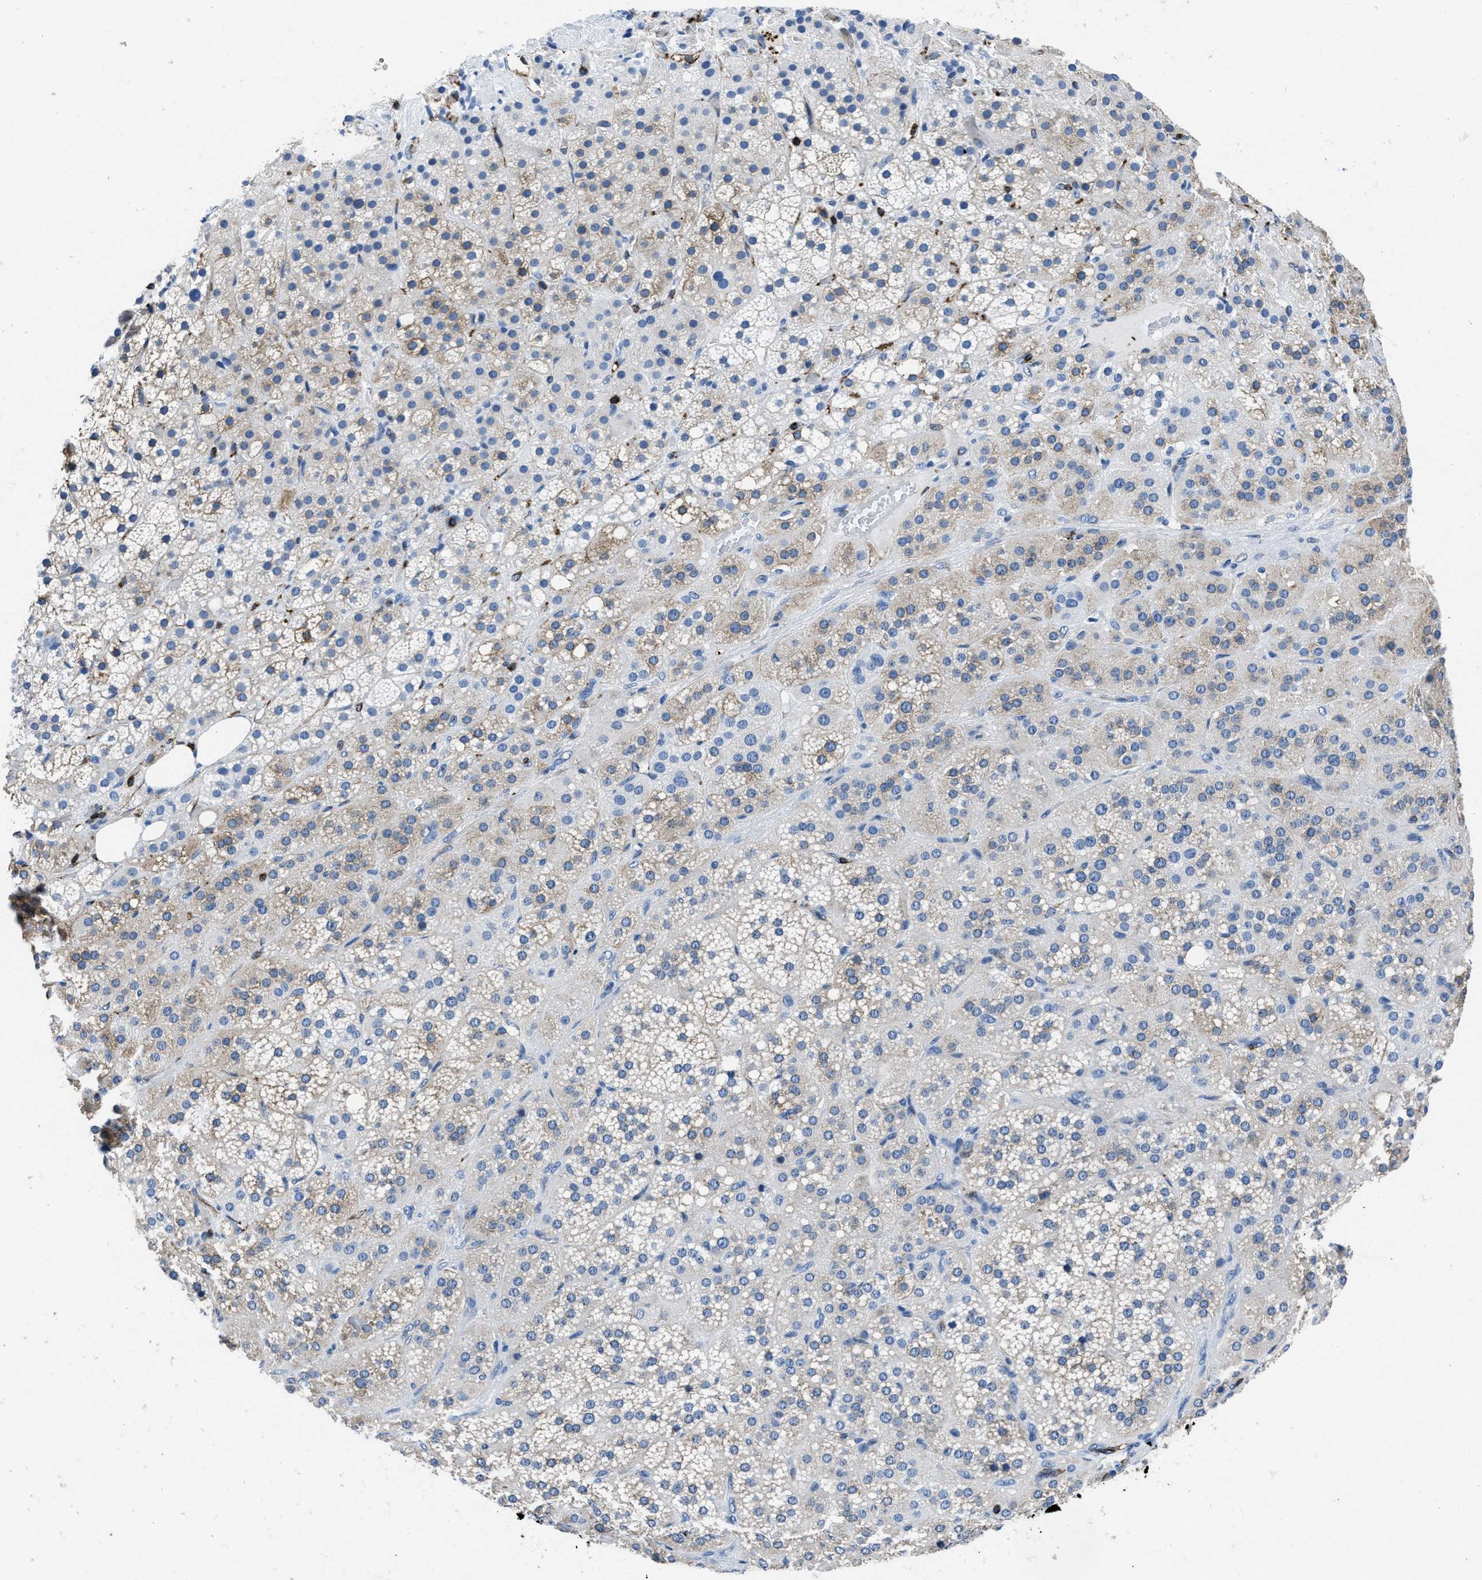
{"staining": {"intensity": "moderate", "quantity": "25%-75%", "location": "cytoplasmic/membranous"}, "tissue": "adrenal gland", "cell_type": "Glandular cells", "image_type": "normal", "snomed": [{"axis": "morphology", "description": "Normal tissue, NOS"}, {"axis": "topography", "description": "Adrenal gland"}], "caption": "Immunohistochemical staining of normal adrenal gland displays moderate cytoplasmic/membranous protein positivity in about 25%-75% of glandular cells.", "gene": "ITGA3", "patient": {"sex": "female", "age": 59}}